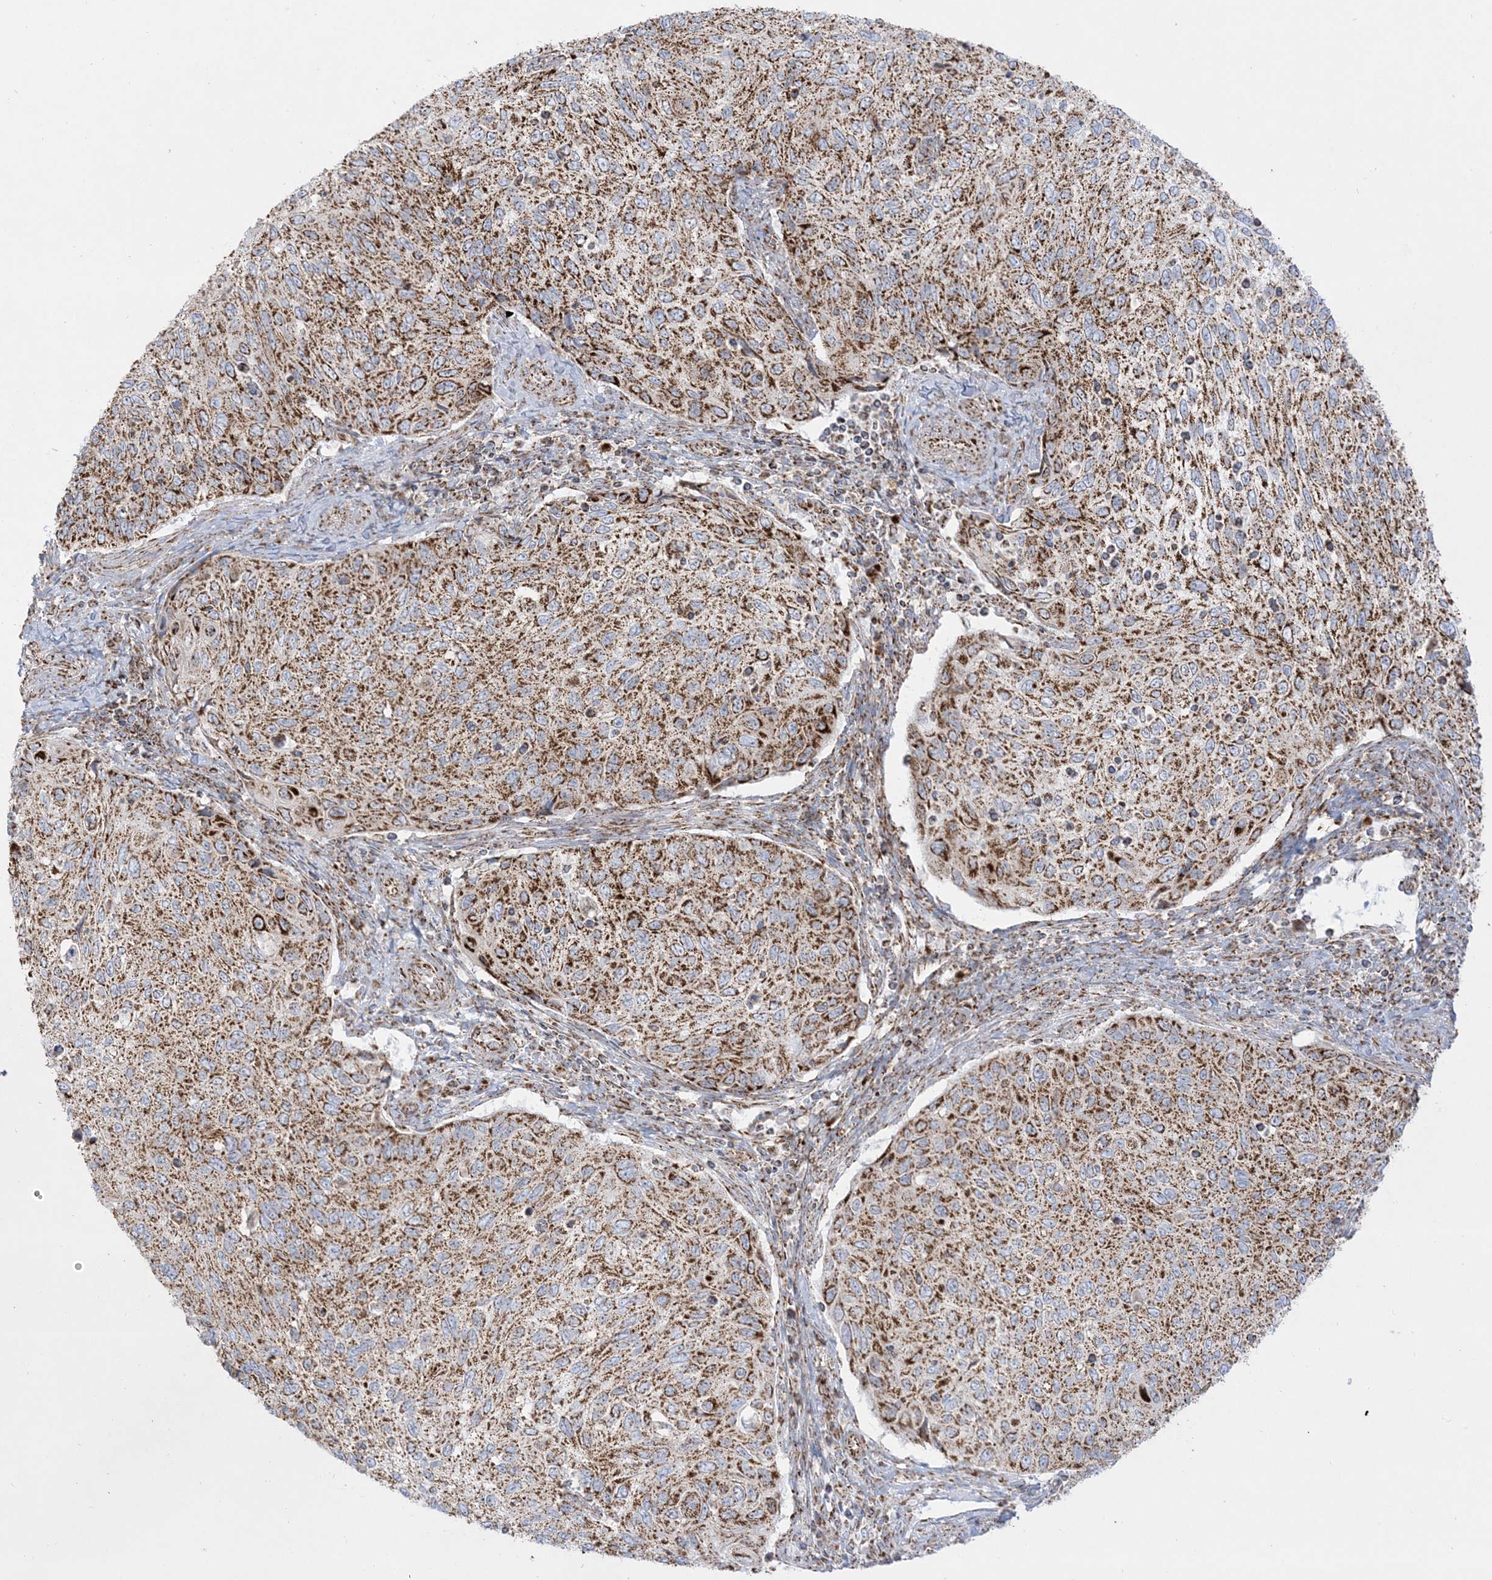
{"staining": {"intensity": "moderate", "quantity": ">75%", "location": "cytoplasmic/membranous"}, "tissue": "cervical cancer", "cell_type": "Tumor cells", "image_type": "cancer", "snomed": [{"axis": "morphology", "description": "Squamous cell carcinoma, NOS"}, {"axis": "topography", "description": "Cervix"}], "caption": "DAB immunohistochemical staining of squamous cell carcinoma (cervical) demonstrates moderate cytoplasmic/membranous protein expression in approximately >75% of tumor cells.", "gene": "MRPS36", "patient": {"sex": "female", "age": 70}}